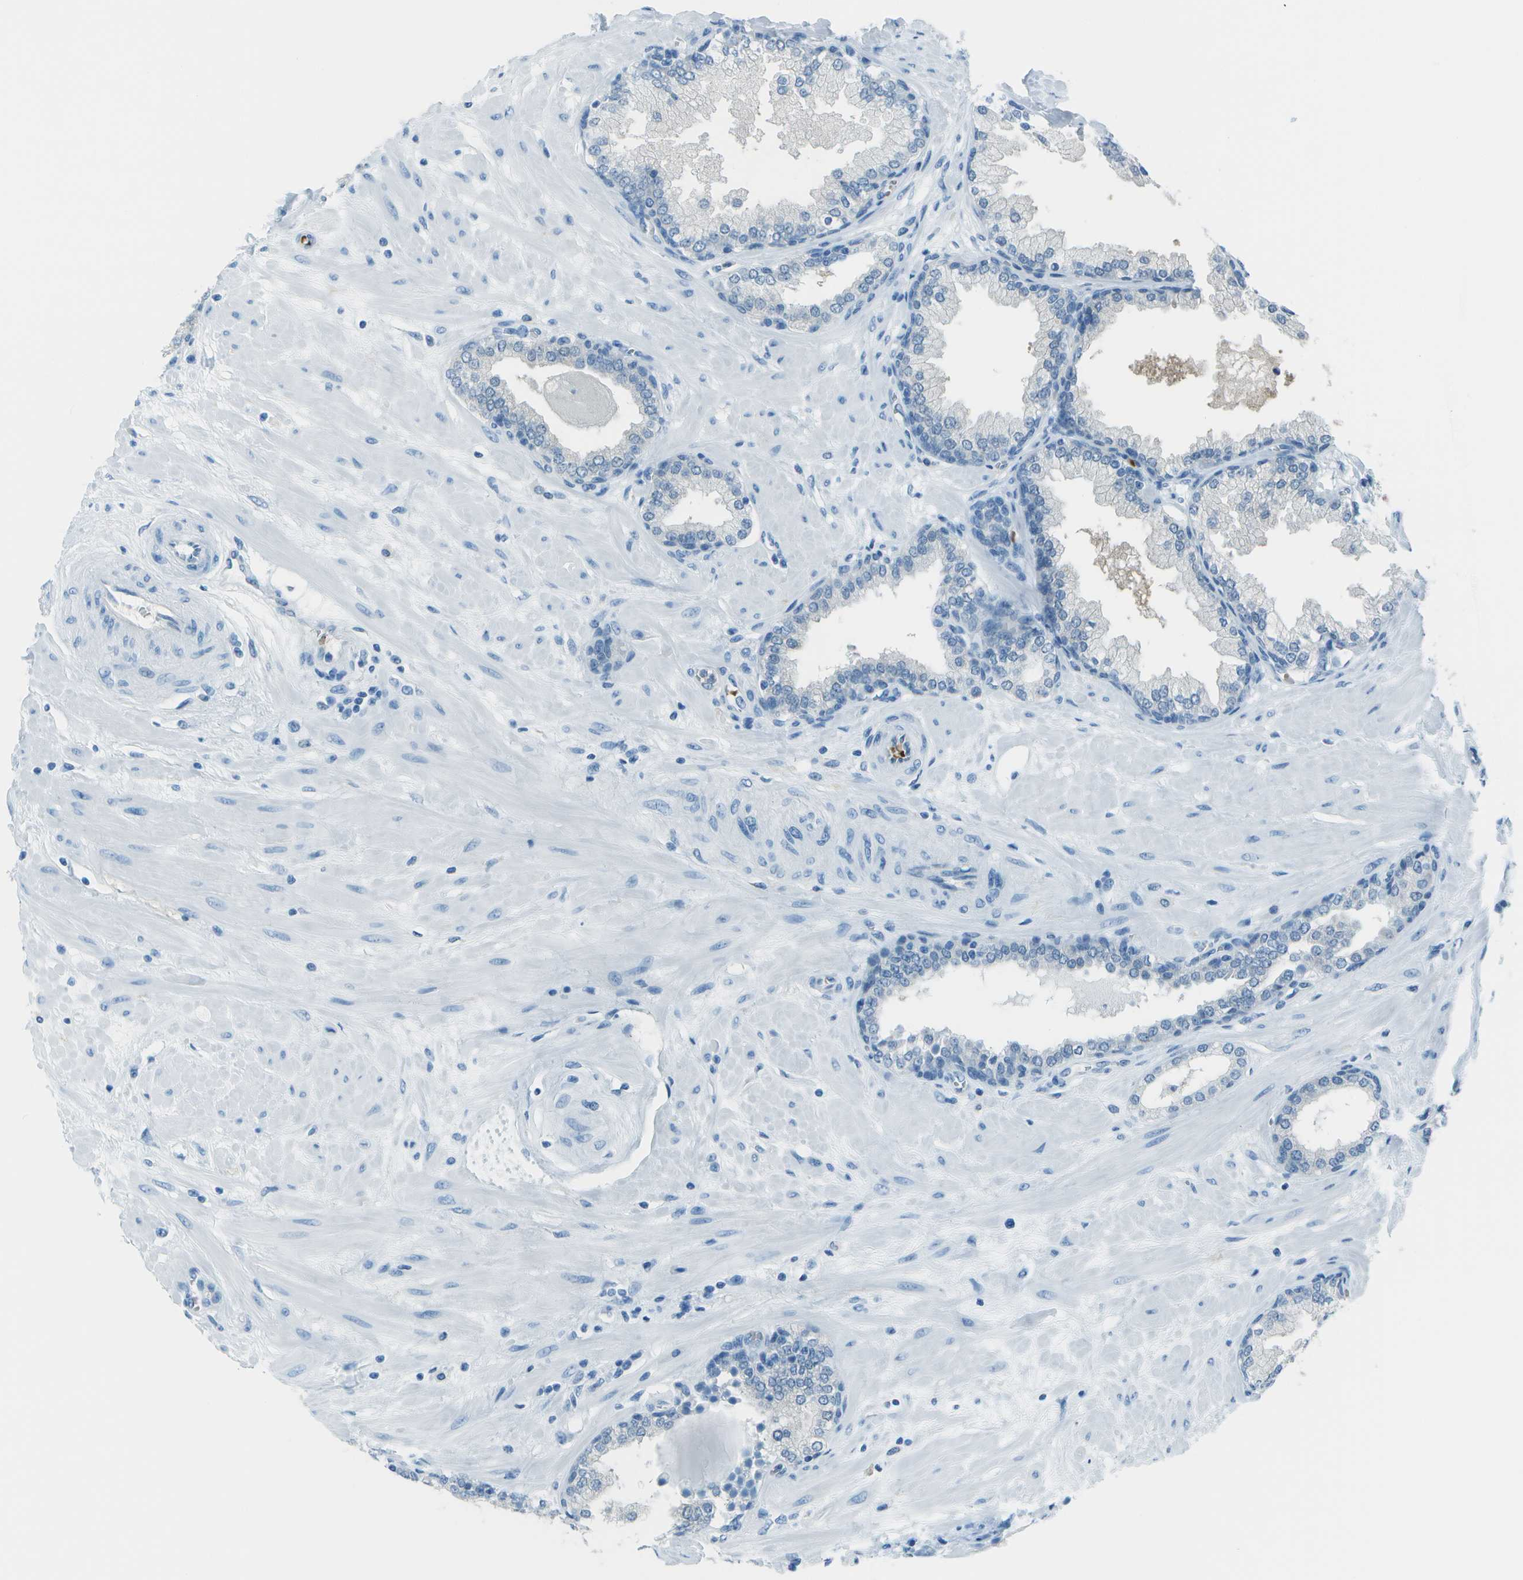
{"staining": {"intensity": "negative", "quantity": "none", "location": "none"}, "tissue": "prostate", "cell_type": "Glandular cells", "image_type": "normal", "snomed": [{"axis": "morphology", "description": "Normal tissue, NOS"}, {"axis": "topography", "description": "Prostate"}], "caption": "This is a histopathology image of immunohistochemistry (IHC) staining of unremarkable prostate, which shows no staining in glandular cells. (DAB immunohistochemistry (IHC), high magnification).", "gene": "ASL", "patient": {"sex": "male", "age": 51}}